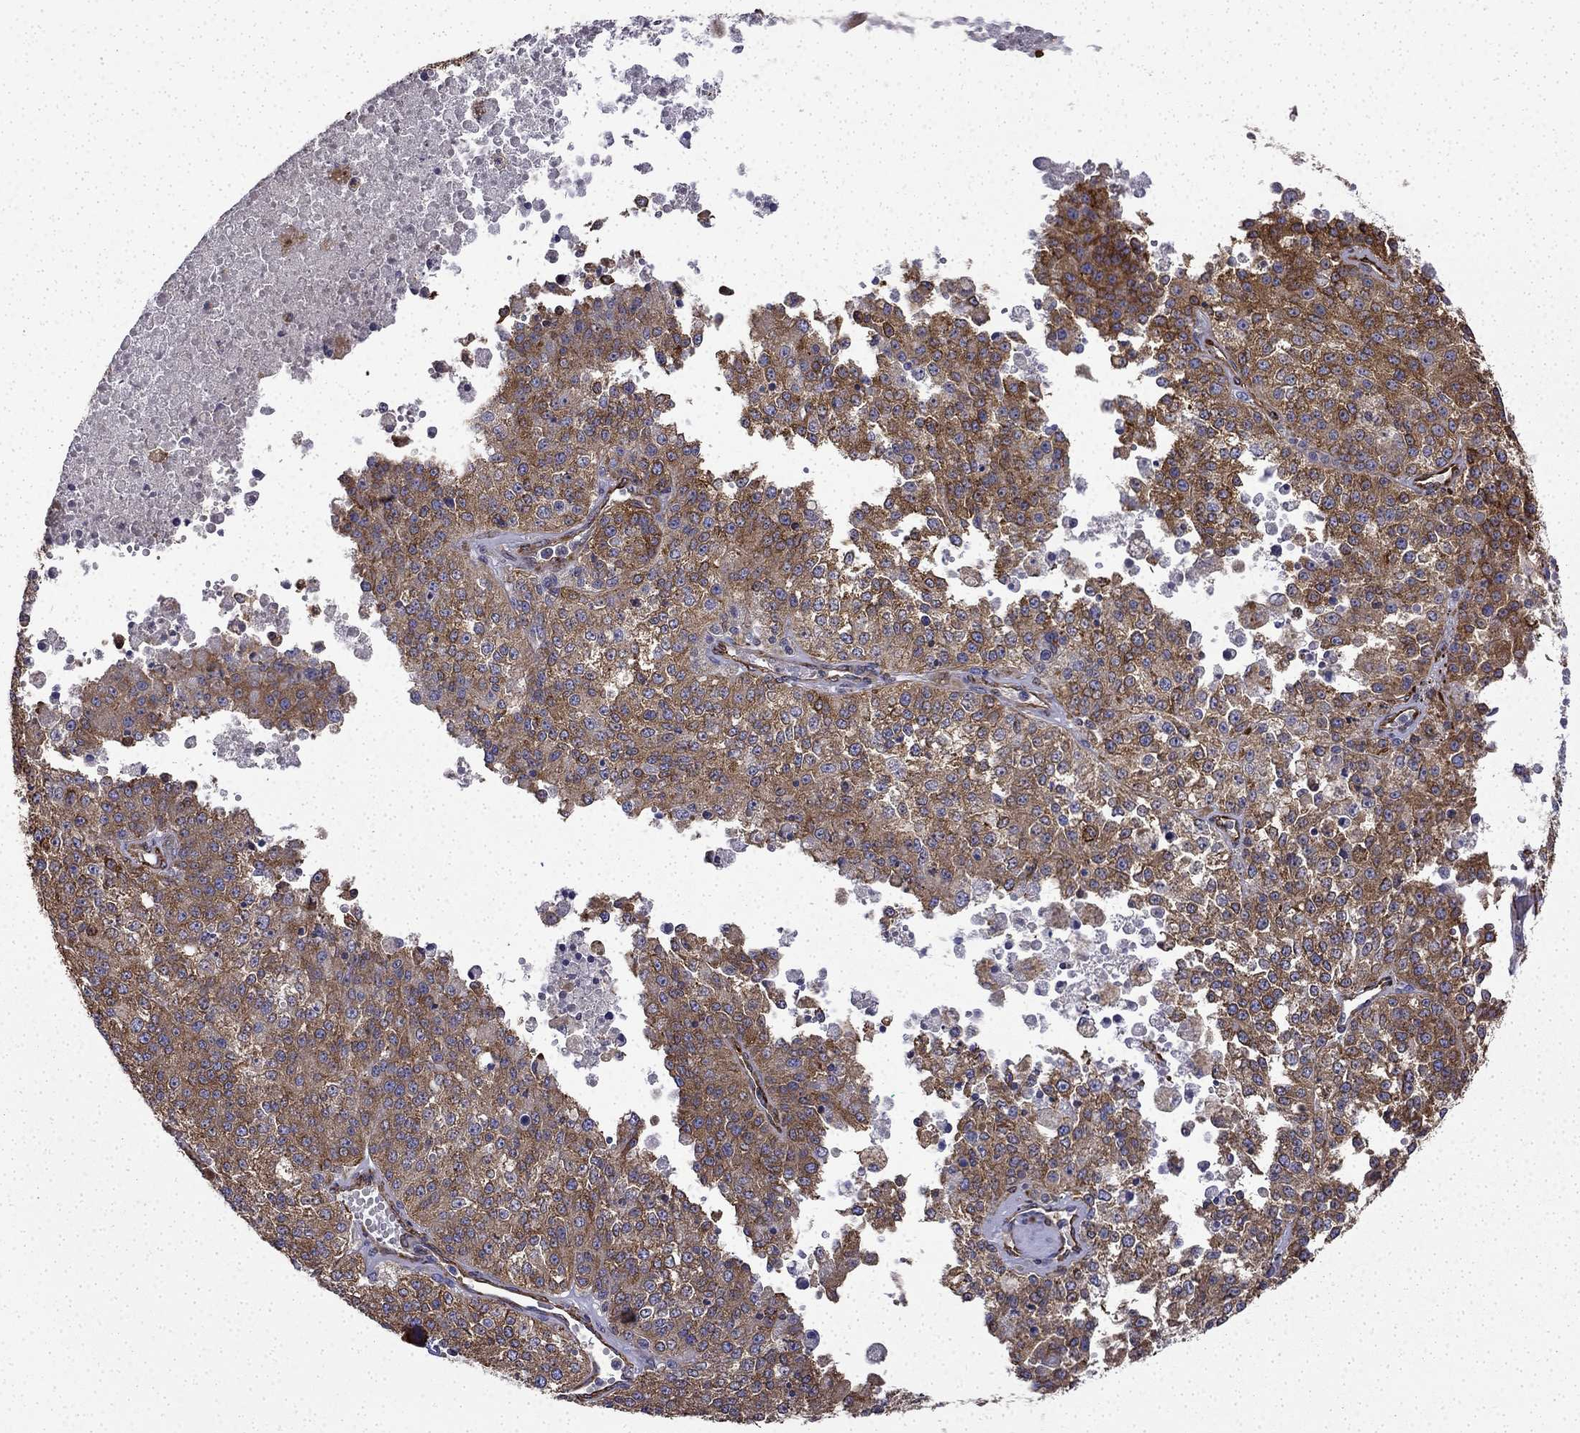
{"staining": {"intensity": "moderate", "quantity": ">75%", "location": "cytoplasmic/membranous"}, "tissue": "melanoma", "cell_type": "Tumor cells", "image_type": "cancer", "snomed": [{"axis": "morphology", "description": "Malignant melanoma, Metastatic site"}, {"axis": "topography", "description": "Lymph node"}], "caption": "High-power microscopy captured an immunohistochemistry (IHC) histopathology image of malignant melanoma (metastatic site), revealing moderate cytoplasmic/membranous expression in approximately >75% of tumor cells.", "gene": "MAP4", "patient": {"sex": "female", "age": 64}}